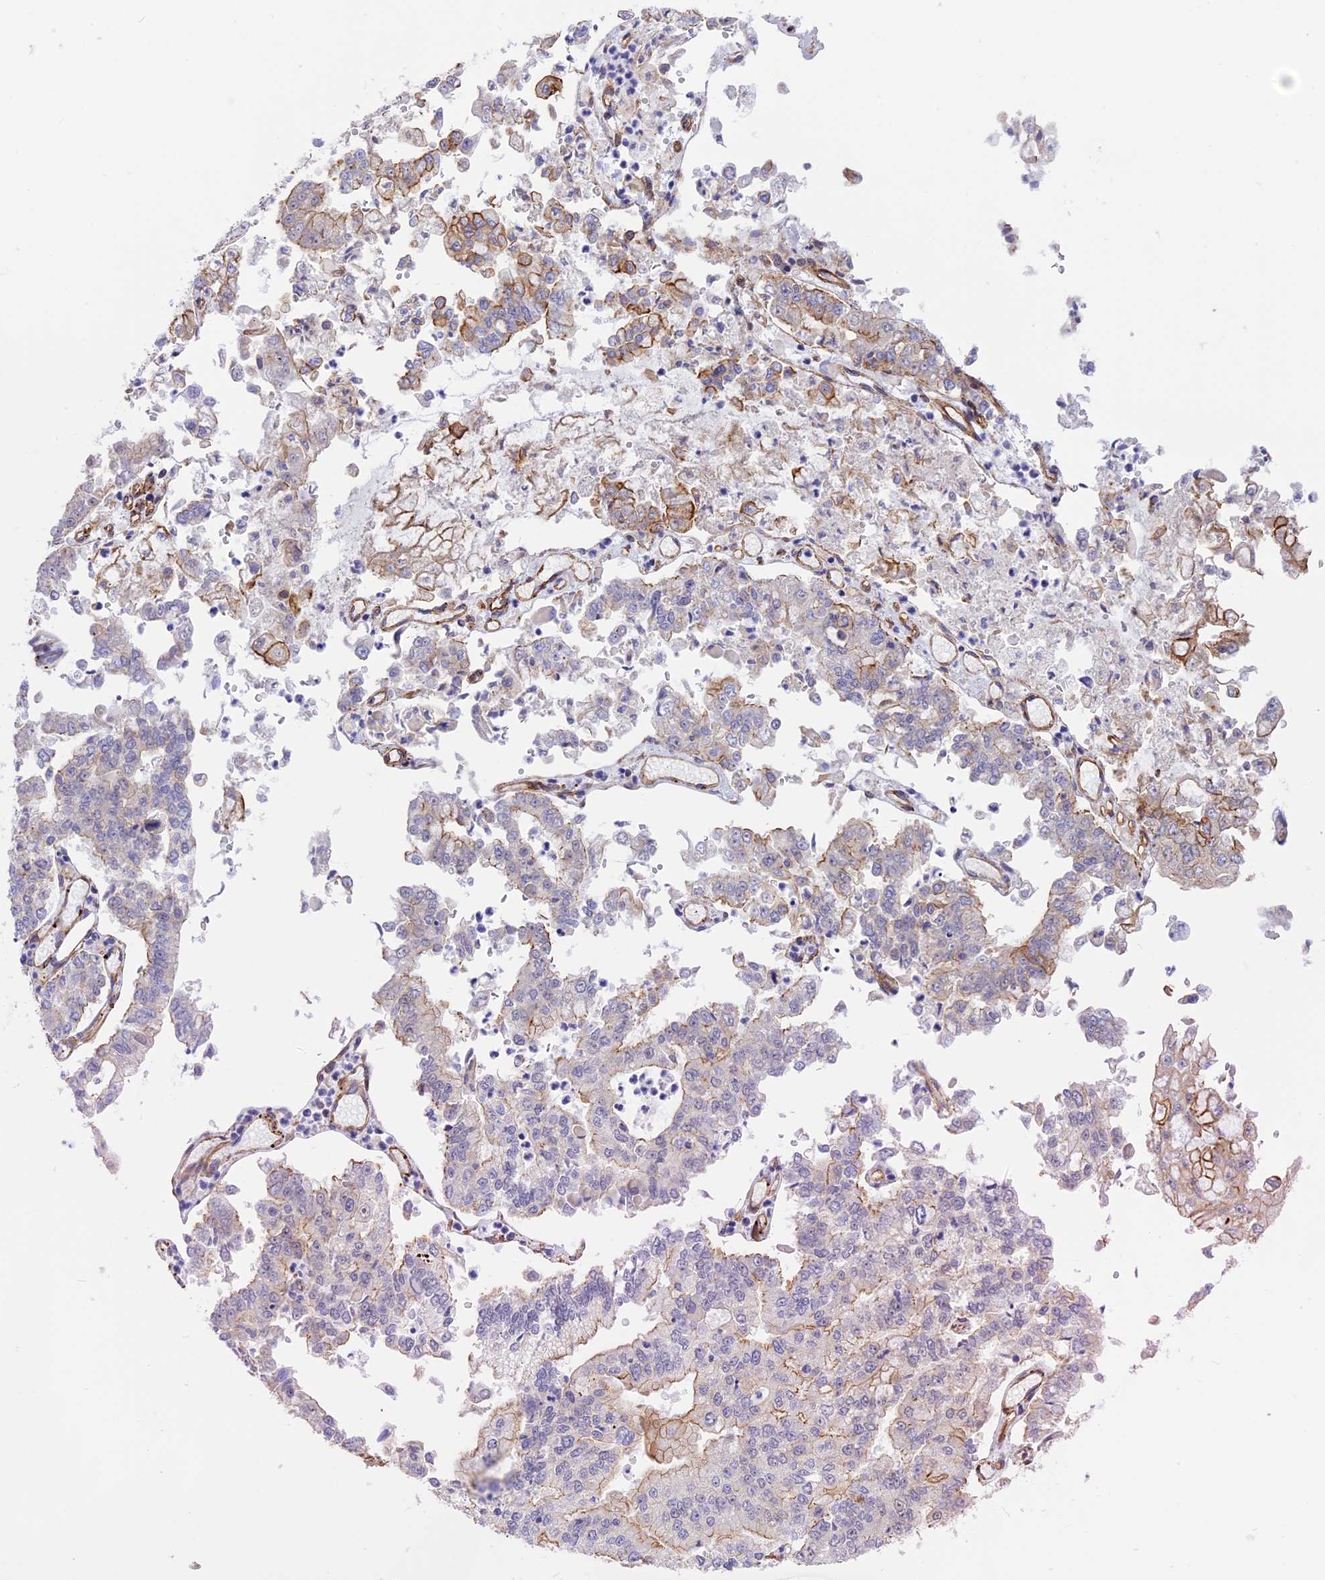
{"staining": {"intensity": "moderate", "quantity": "25%-75%", "location": "cytoplasmic/membranous"}, "tissue": "stomach cancer", "cell_type": "Tumor cells", "image_type": "cancer", "snomed": [{"axis": "morphology", "description": "Adenocarcinoma, NOS"}, {"axis": "topography", "description": "Stomach"}], "caption": "Stomach cancer stained for a protein reveals moderate cytoplasmic/membranous positivity in tumor cells.", "gene": "R3HDM4", "patient": {"sex": "male", "age": 76}}